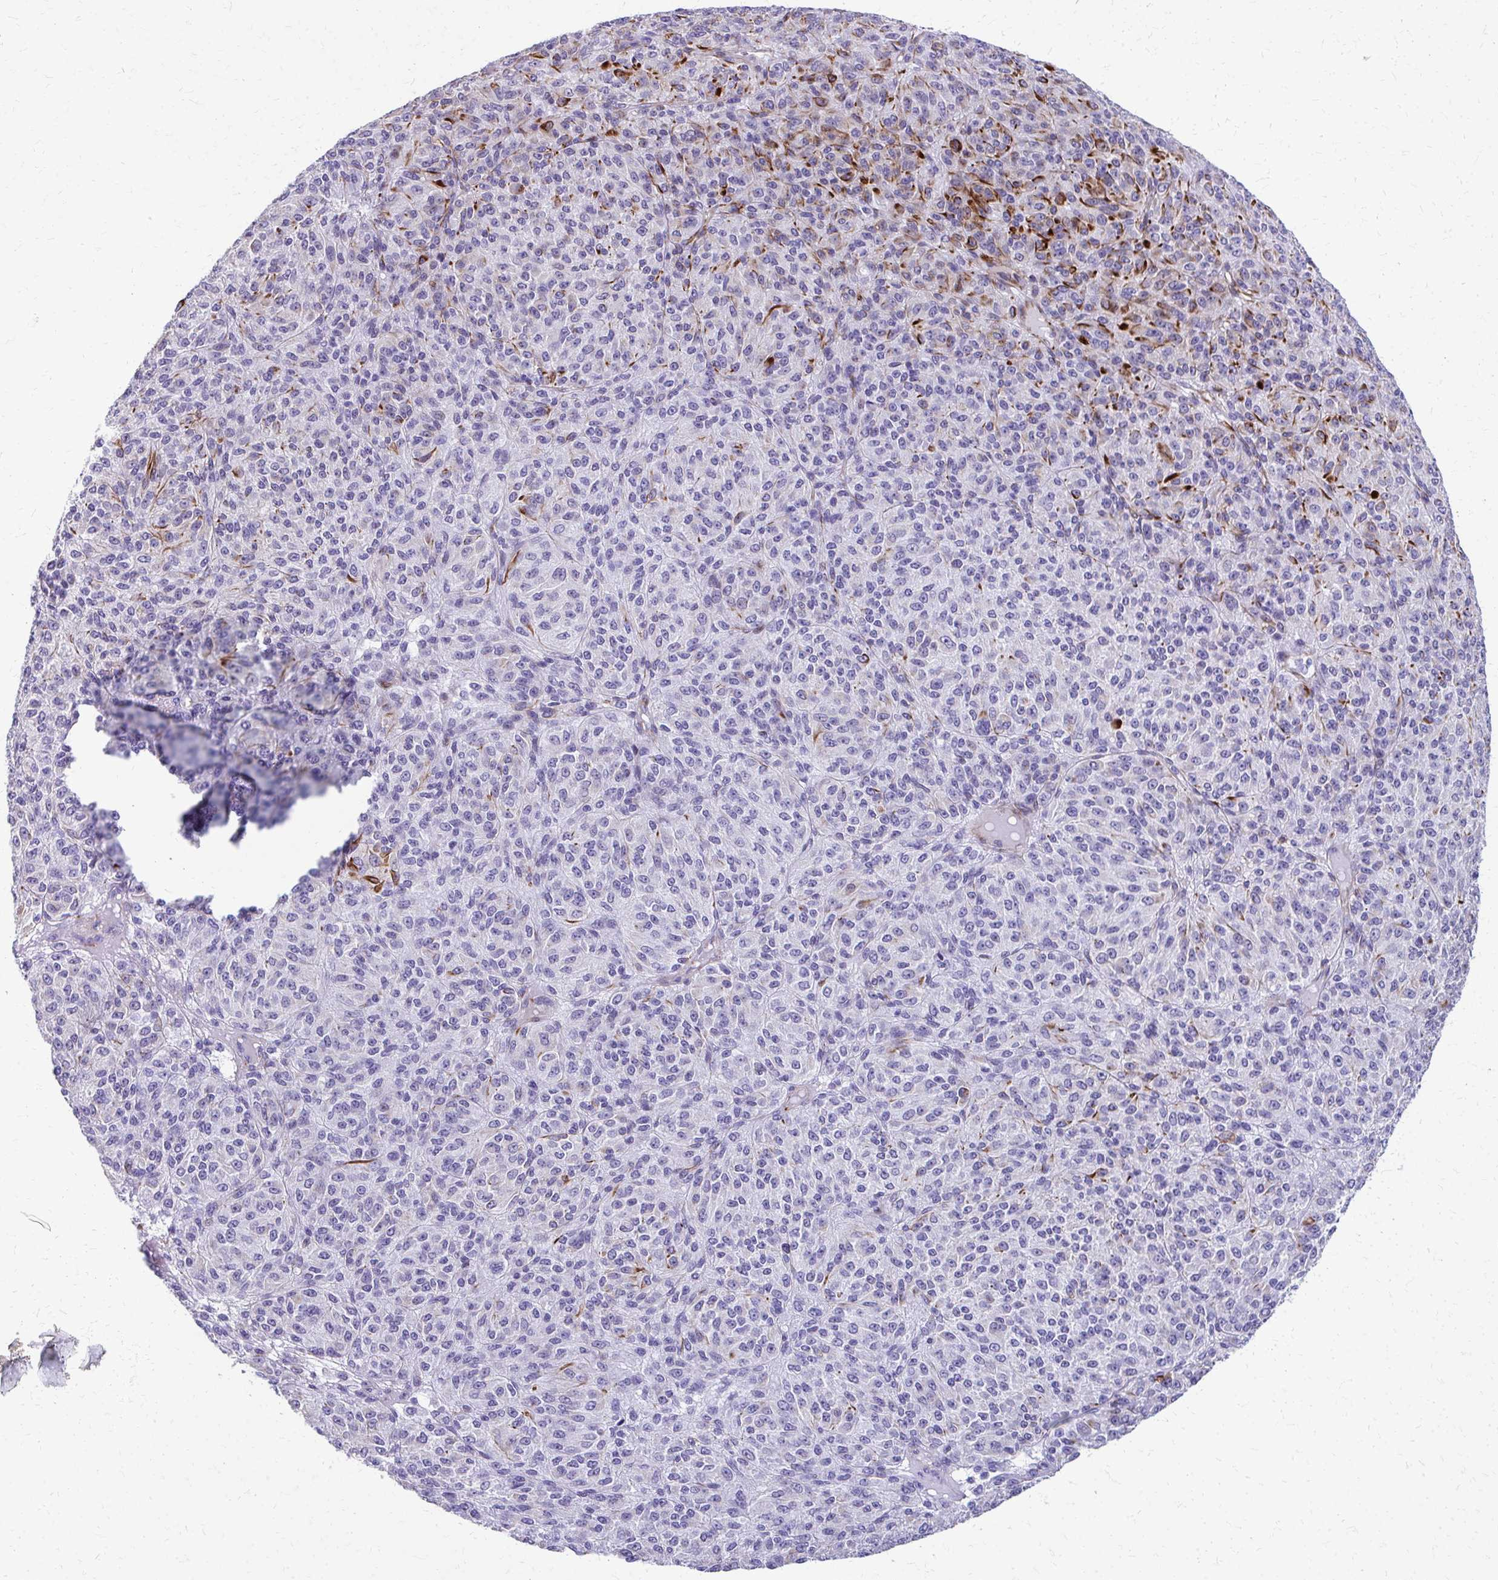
{"staining": {"intensity": "negative", "quantity": "none", "location": "none"}, "tissue": "melanoma", "cell_type": "Tumor cells", "image_type": "cancer", "snomed": [{"axis": "morphology", "description": "Malignant melanoma, Metastatic site"}, {"axis": "topography", "description": "Brain"}], "caption": "The micrograph reveals no significant positivity in tumor cells of melanoma.", "gene": "TRIM6", "patient": {"sex": "female", "age": 56}}